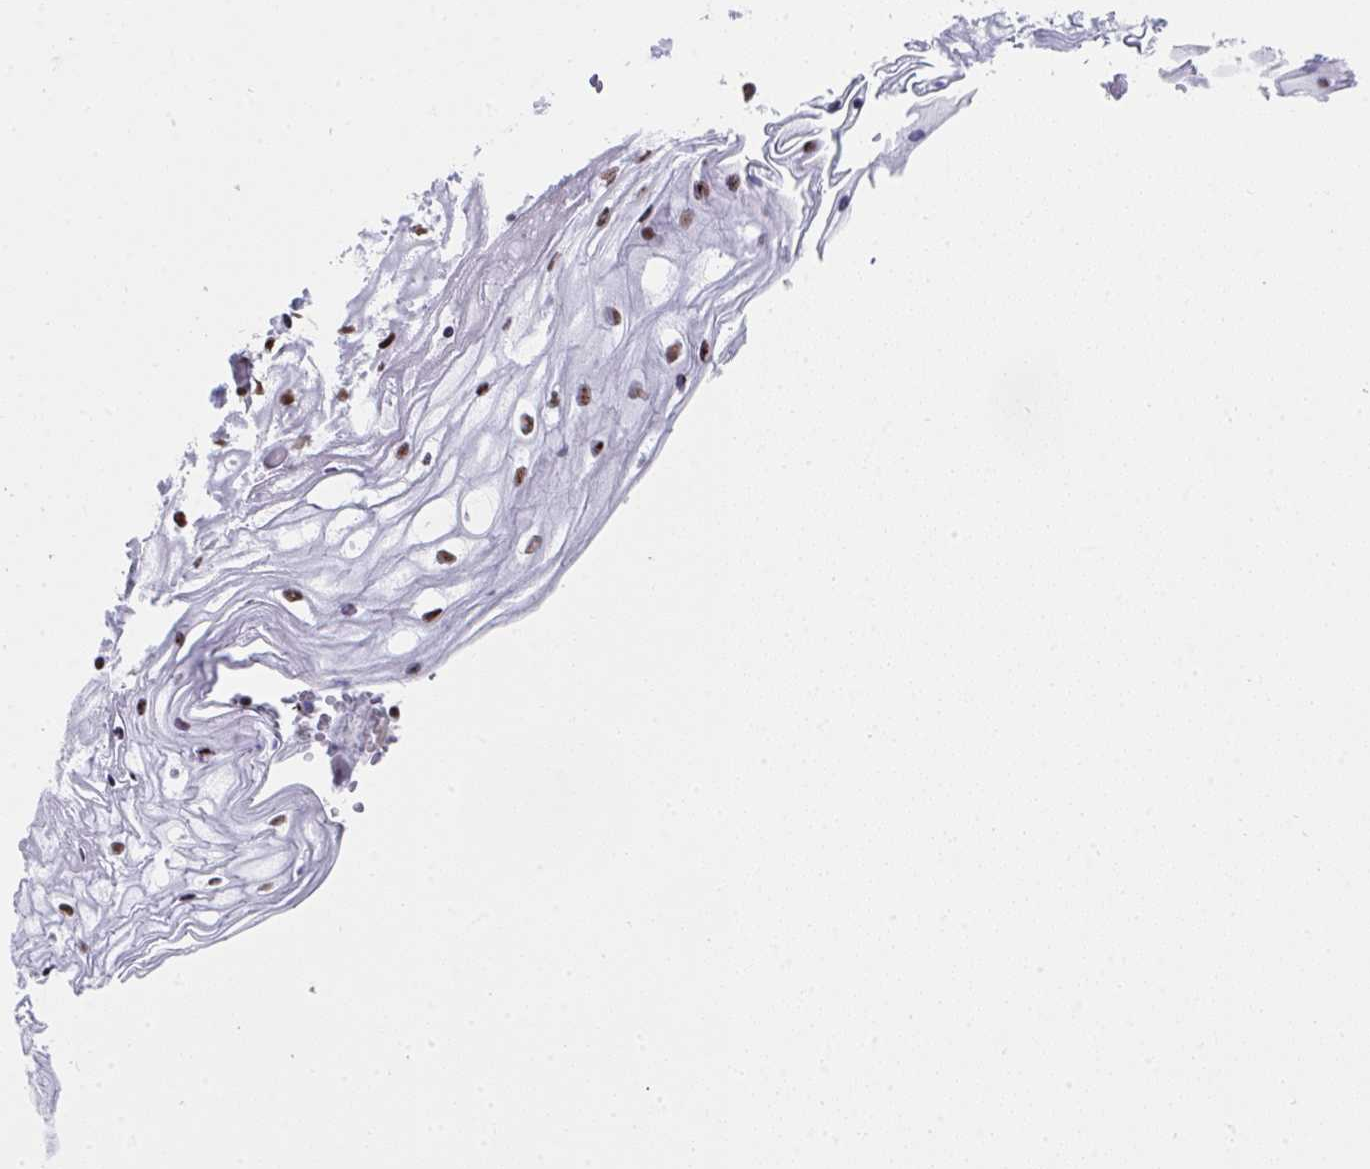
{"staining": {"intensity": "moderate", "quantity": ">75%", "location": "nuclear"}, "tissue": "cervix", "cell_type": "Glandular cells", "image_type": "normal", "snomed": [{"axis": "morphology", "description": "Normal tissue, NOS"}, {"axis": "topography", "description": "Cervix"}], "caption": "Glandular cells display medium levels of moderate nuclear staining in approximately >75% of cells in normal cervix. (Stains: DAB in brown, nuclei in blue, Microscopy: brightfield microscopy at high magnification).", "gene": "SNRNP70", "patient": {"sex": "female", "age": 36}}